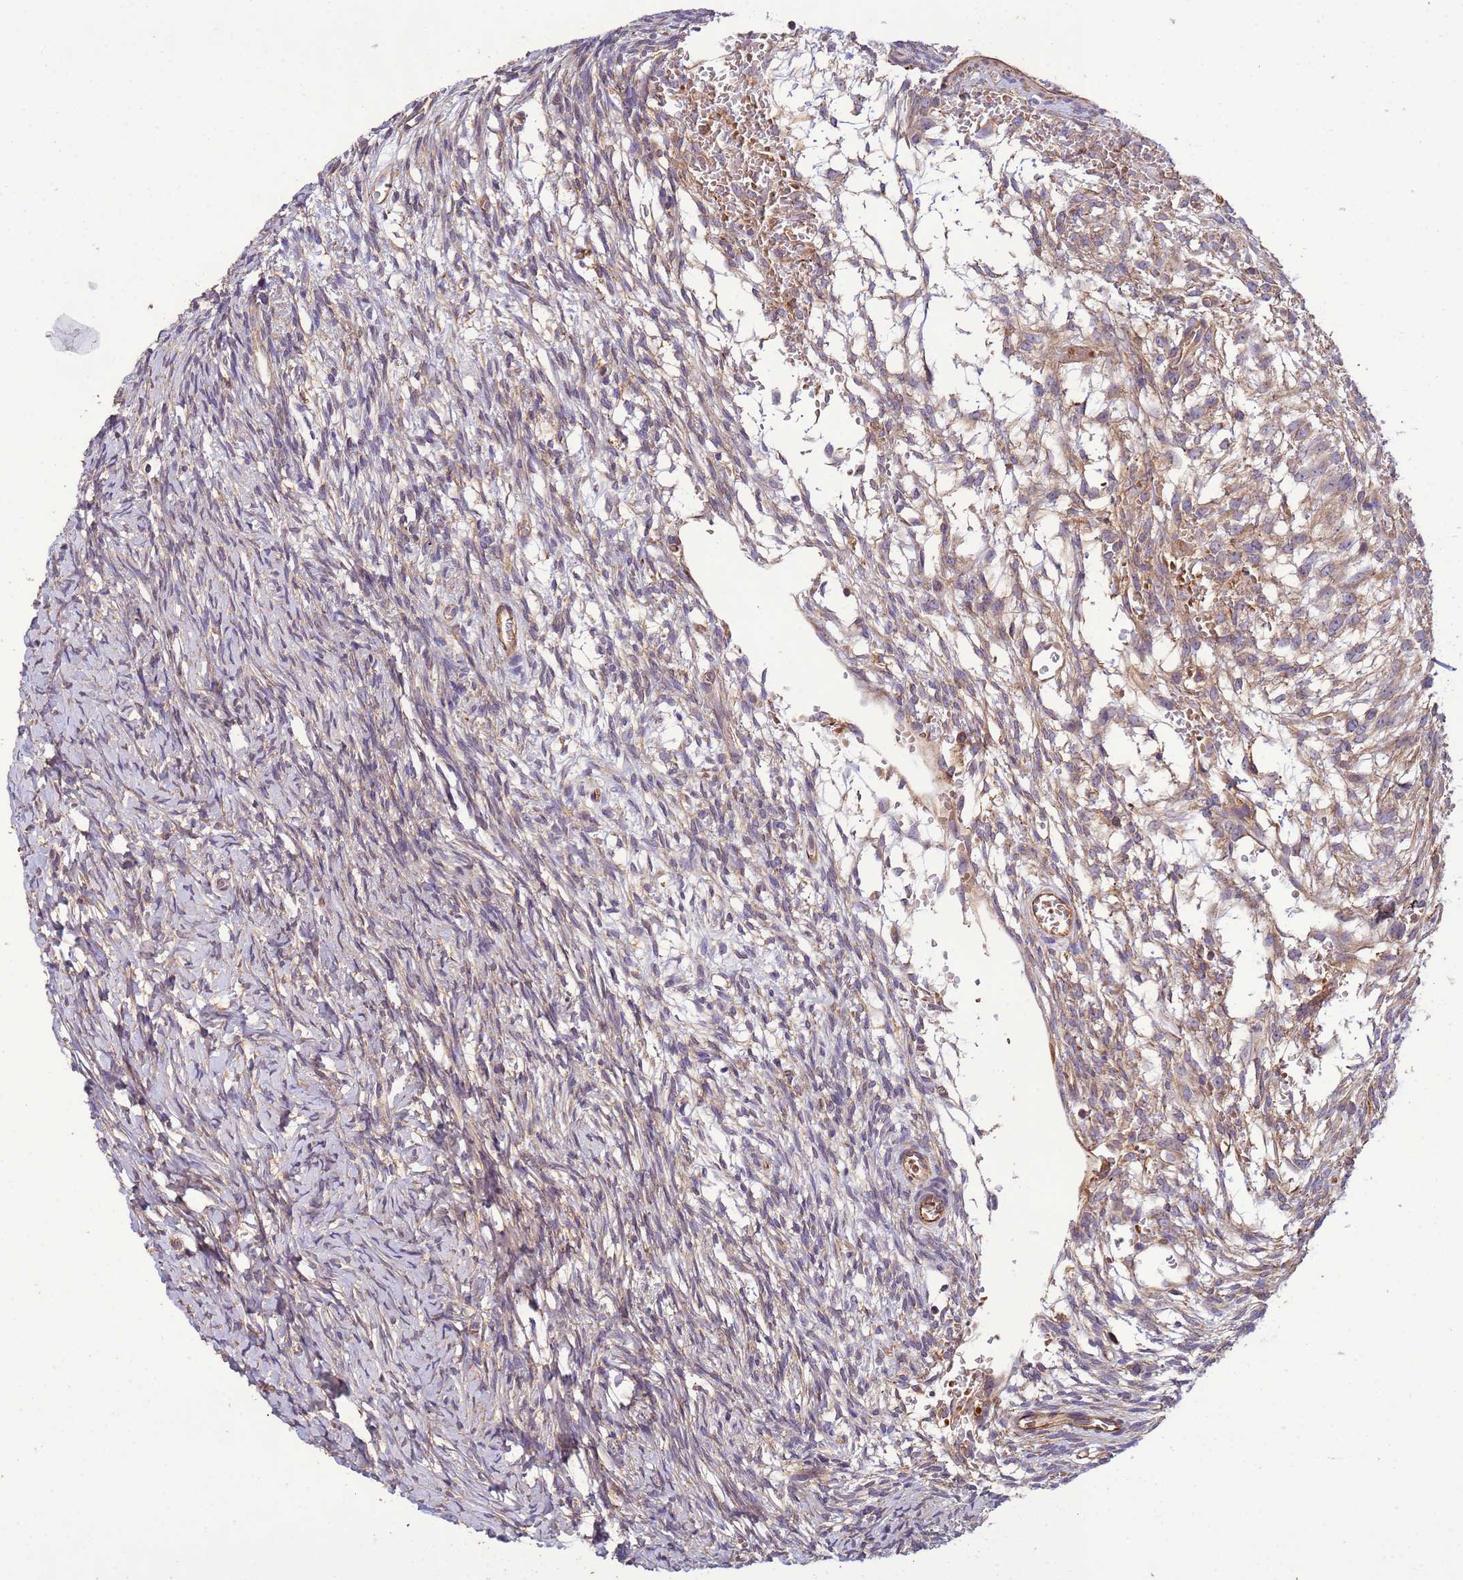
{"staining": {"intensity": "weak", "quantity": "25%-75%", "location": "cytoplasmic/membranous"}, "tissue": "ovary", "cell_type": "Ovarian stroma cells", "image_type": "normal", "snomed": [{"axis": "morphology", "description": "Normal tissue, NOS"}, {"axis": "topography", "description": "Ovary"}], "caption": "Immunohistochemical staining of benign ovary displays weak cytoplasmic/membranous protein staining in about 25%-75% of ovarian stroma cells. The protein of interest is stained brown, and the nuclei are stained in blue (DAB IHC with brightfield microscopy, high magnification).", "gene": "RAB10", "patient": {"sex": "female", "age": 39}}